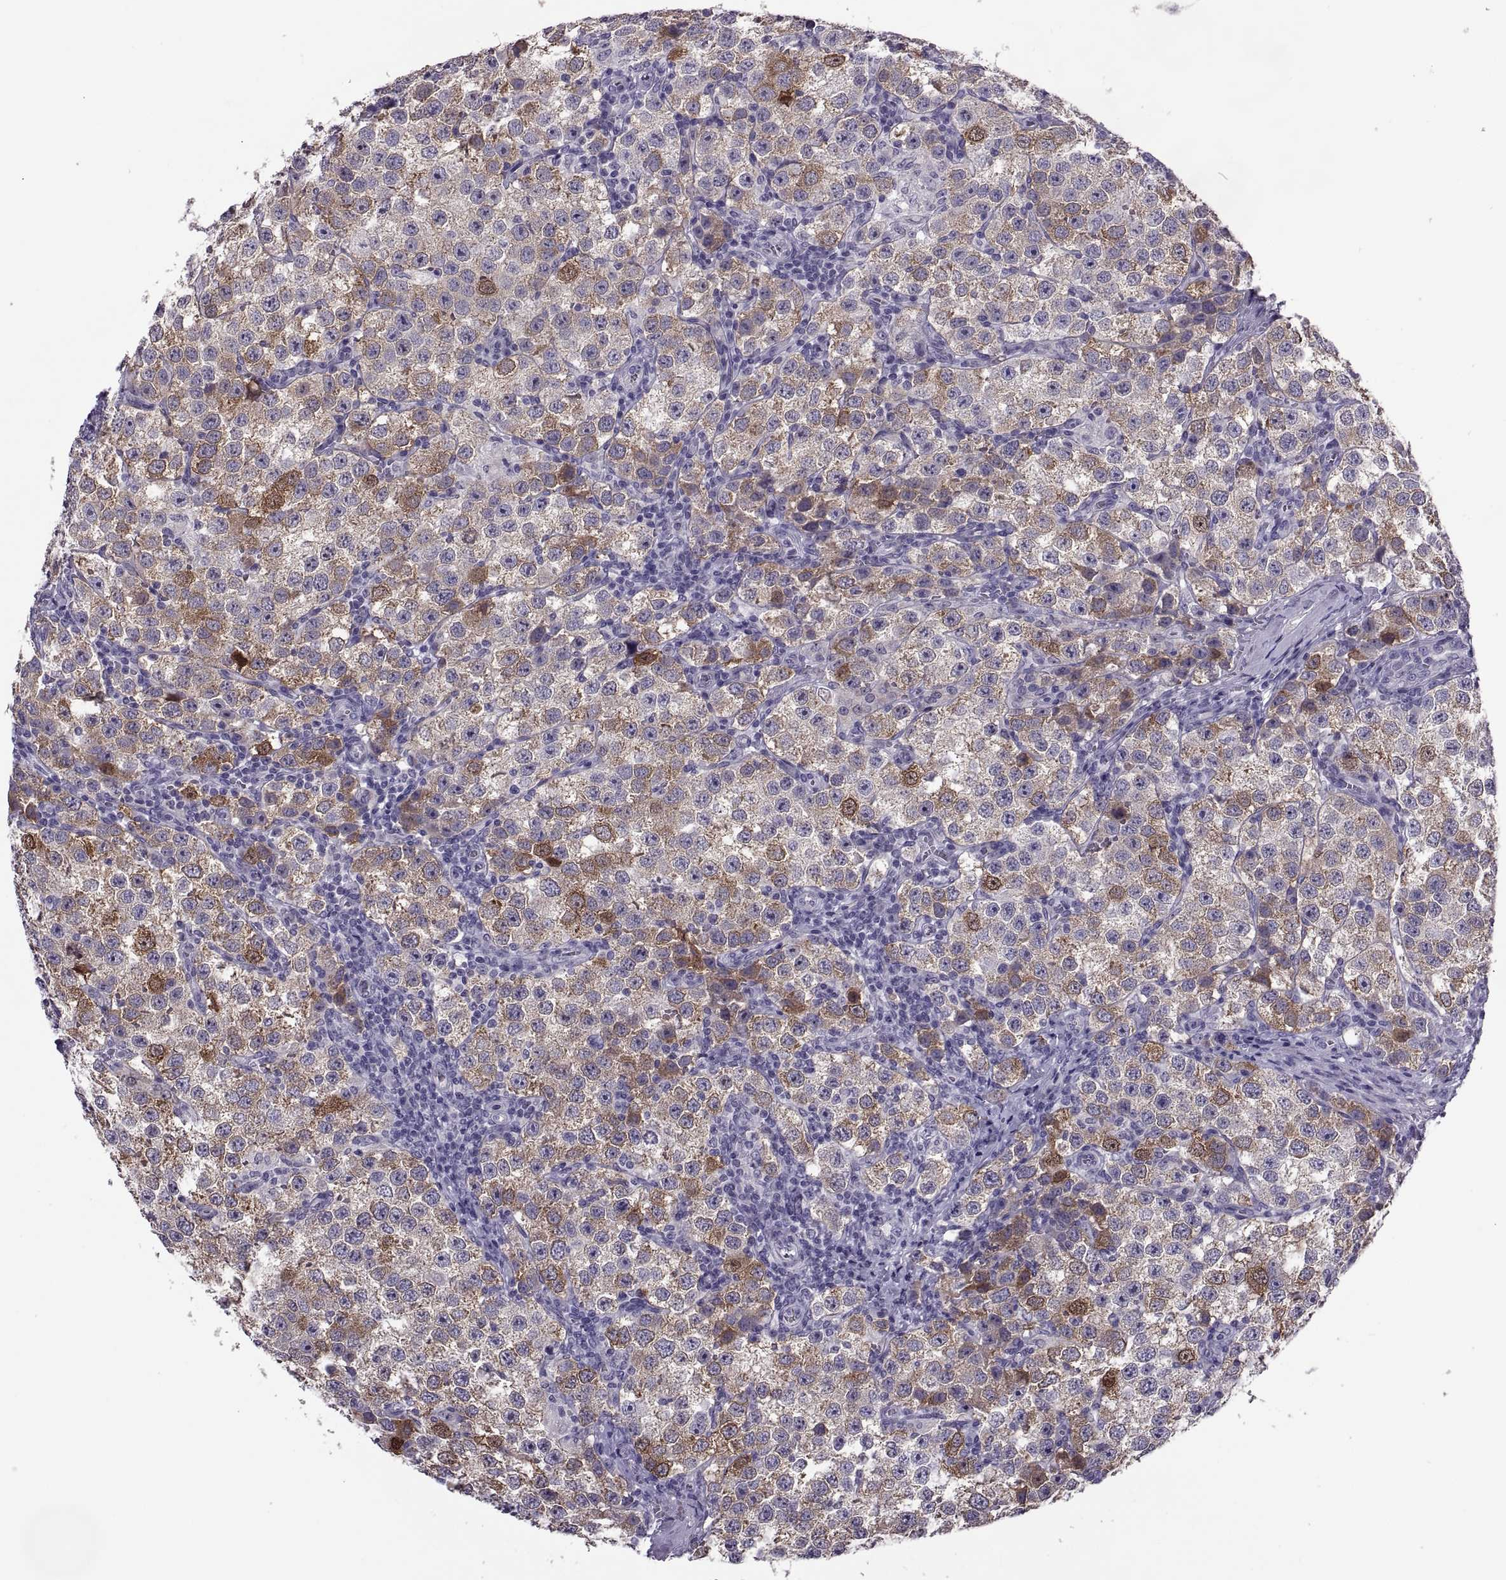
{"staining": {"intensity": "strong", "quantity": "<25%", "location": "cytoplasmic/membranous"}, "tissue": "testis cancer", "cell_type": "Tumor cells", "image_type": "cancer", "snomed": [{"axis": "morphology", "description": "Seminoma, NOS"}, {"axis": "topography", "description": "Testis"}], "caption": "Testis cancer stained with DAB (3,3'-diaminobenzidine) immunohistochemistry demonstrates medium levels of strong cytoplasmic/membranous expression in approximately <25% of tumor cells.", "gene": "MAGEB1", "patient": {"sex": "male", "age": 37}}